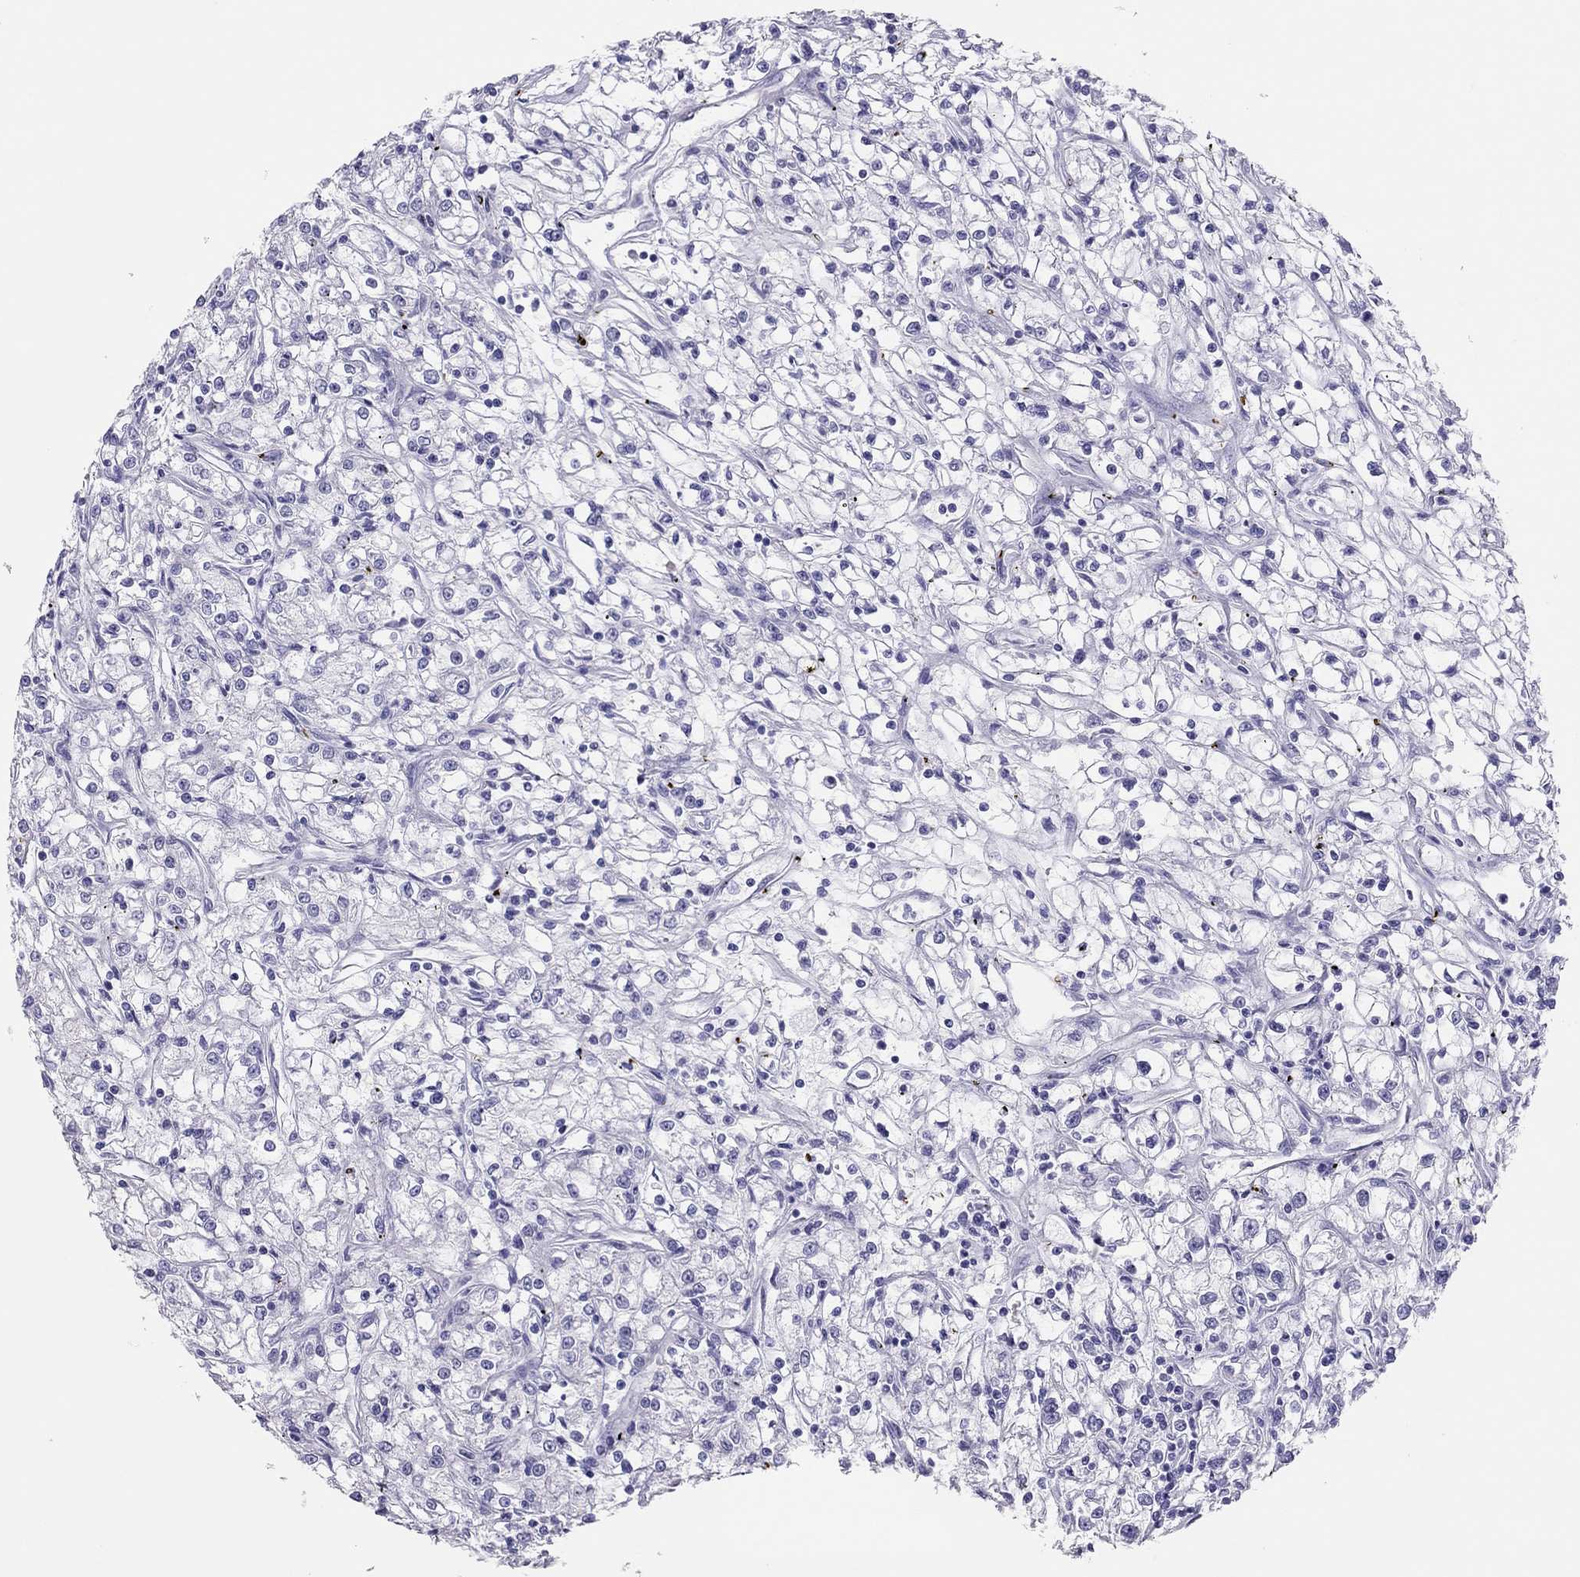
{"staining": {"intensity": "negative", "quantity": "none", "location": "none"}, "tissue": "renal cancer", "cell_type": "Tumor cells", "image_type": "cancer", "snomed": [{"axis": "morphology", "description": "Adenocarcinoma, NOS"}, {"axis": "topography", "description": "Kidney"}], "caption": "High magnification brightfield microscopy of renal cancer stained with DAB (3,3'-diaminobenzidine) (brown) and counterstained with hematoxylin (blue): tumor cells show no significant expression.", "gene": "TSHB", "patient": {"sex": "female", "age": 59}}